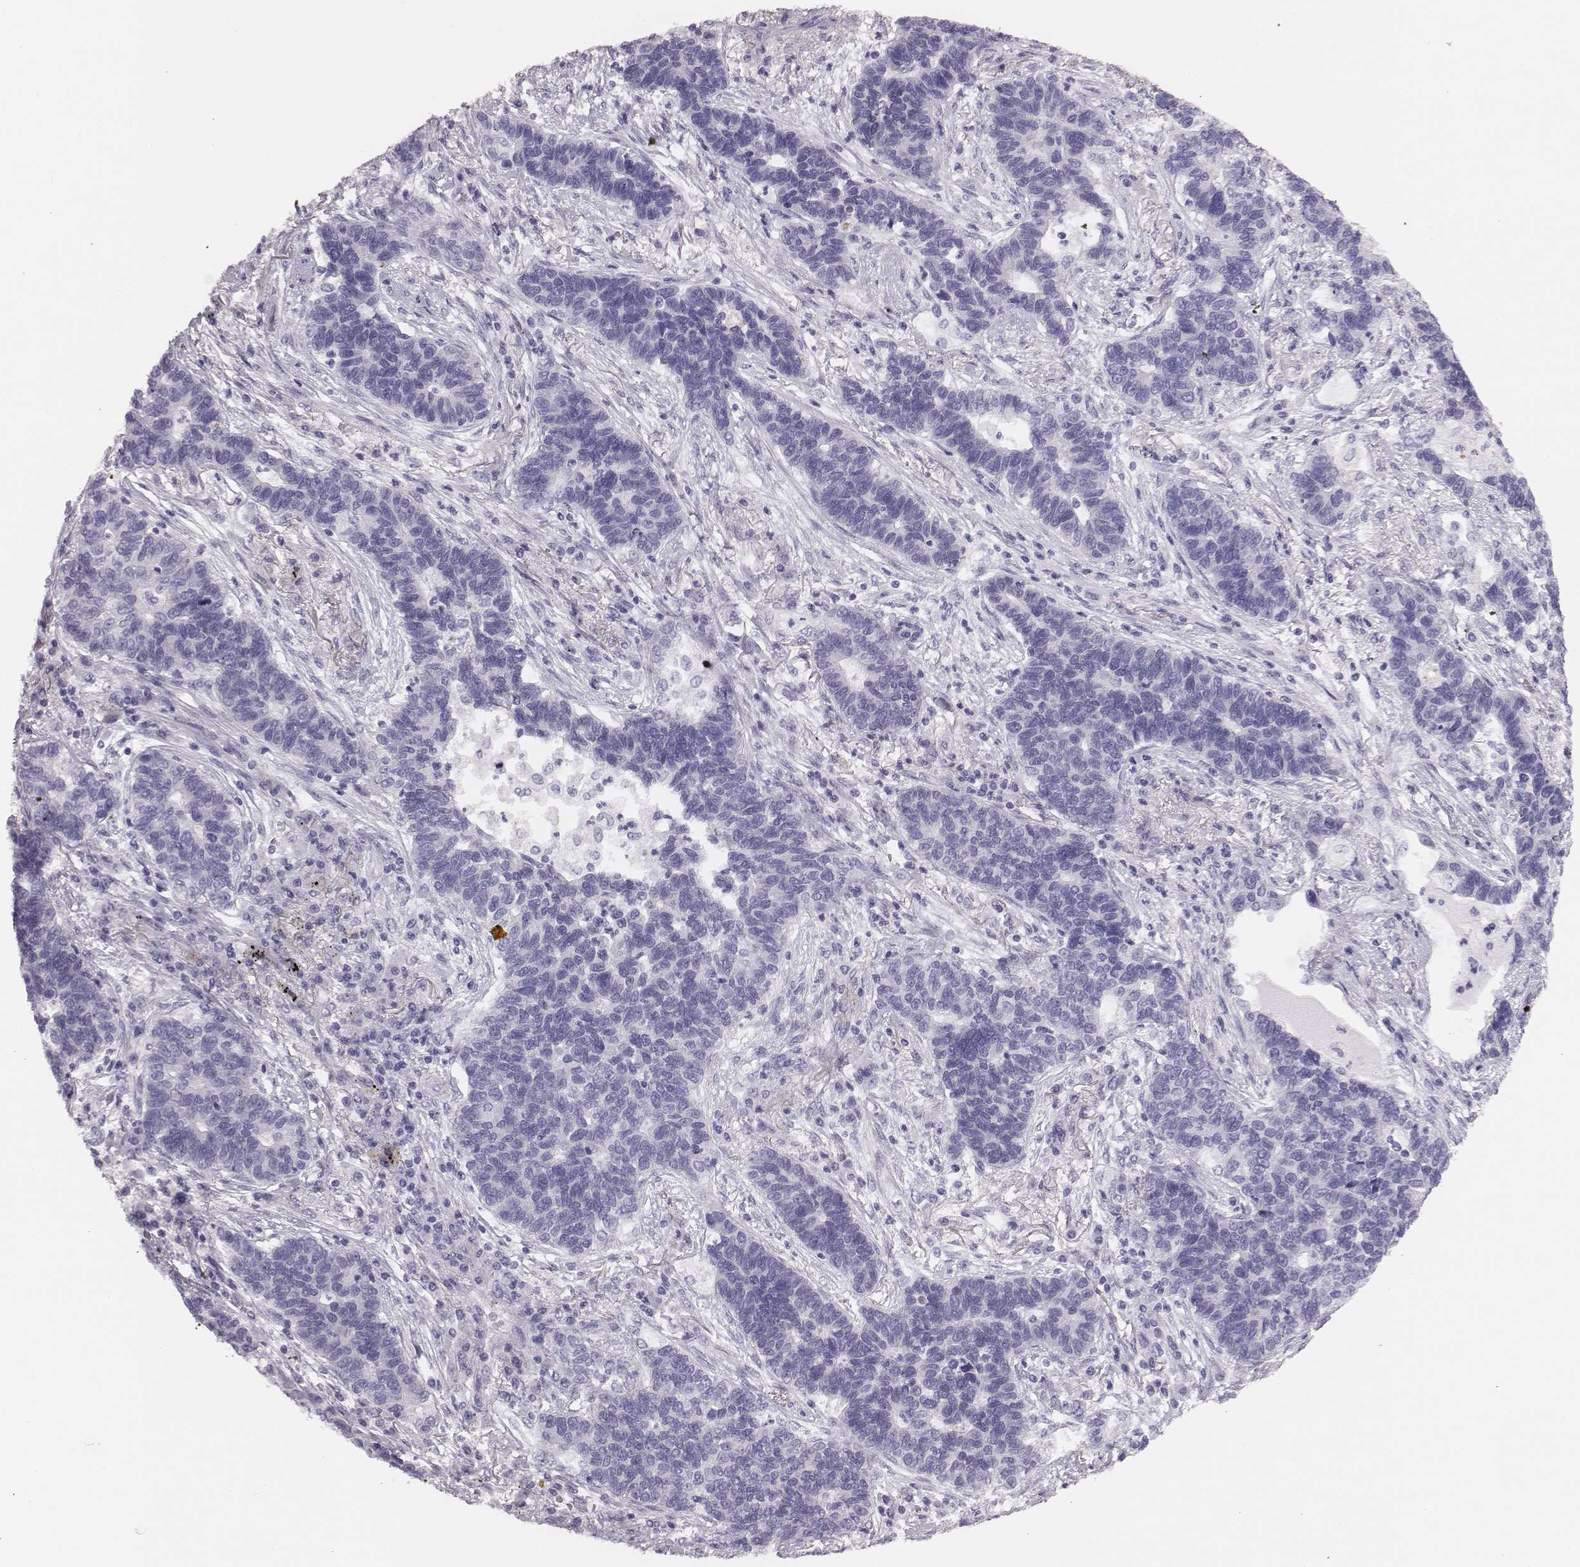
{"staining": {"intensity": "negative", "quantity": "none", "location": "none"}, "tissue": "lung cancer", "cell_type": "Tumor cells", "image_type": "cancer", "snomed": [{"axis": "morphology", "description": "Adenocarcinoma, NOS"}, {"axis": "topography", "description": "Lung"}], "caption": "Human lung adenocarcinoma stained for a protein using immunohistochemistry (IHC) exhibits no expression in tumor cells.", "gene": "H1-6", "patient": {"sex": "female", "age": 57}}